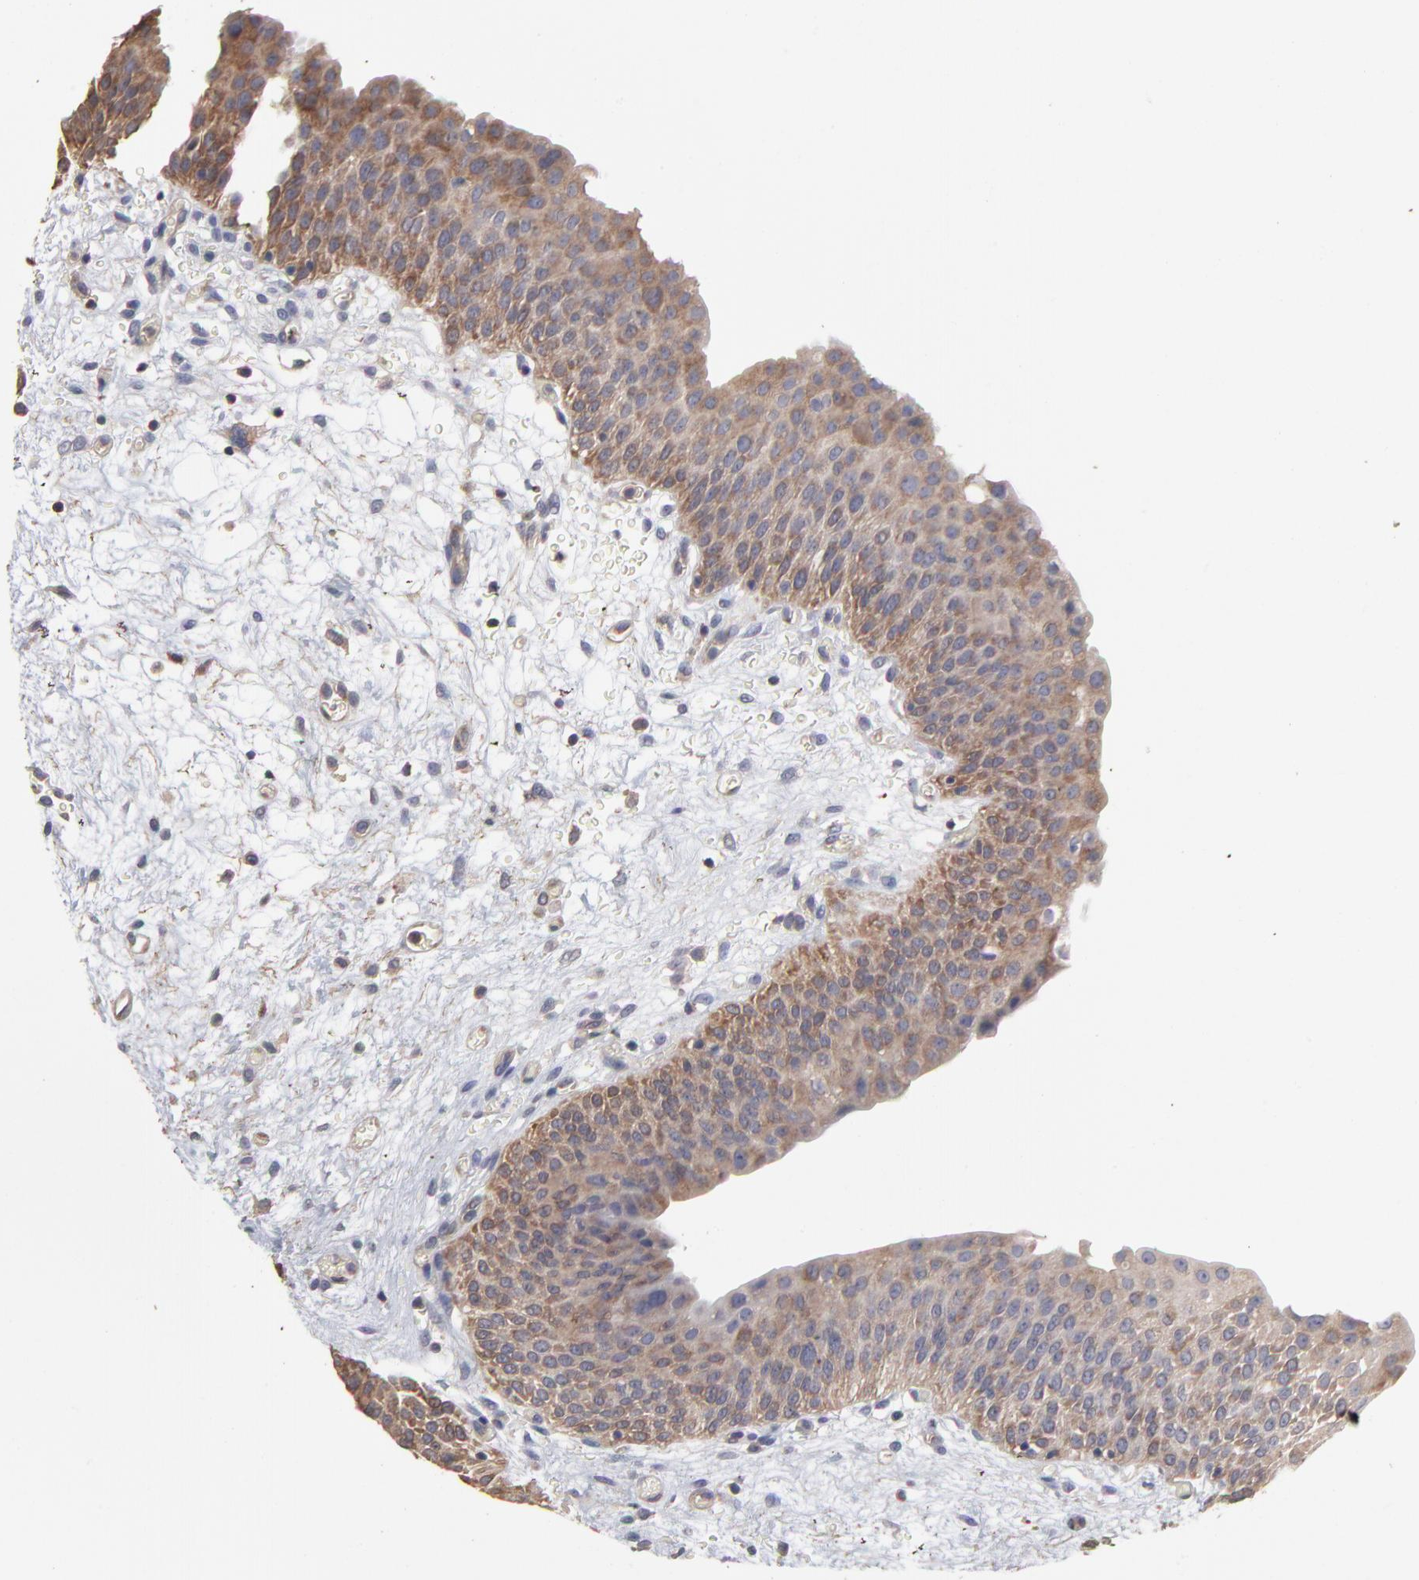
{"staining": {"intensity": "moderate", "quantity": ">75%", "location": "cytoplasmic/membranous"}, "tissue": "urinary bladder", "cell_type": "Urothelial cells", "image_type": "normal", "snomed": [{"axis": "morphology", "description": "Normal tissue, NOS"}, {"axis": "morphology", "description": "Dysplasia, NOS"}, {"axis": "topography", "description": "Urinary bladder"}], "caption": "A medium amount of moderate cytoplasmic/membranous expression is identified in about >75% of urothelial cells in unremarkable urinary bladder. (Stains: DAB in brown, nuclei in blue, Microscopy: brightfield microscopy at high magnification).", "gene": "TANGO2", "patient": {"sex": "male", "age": 35}}